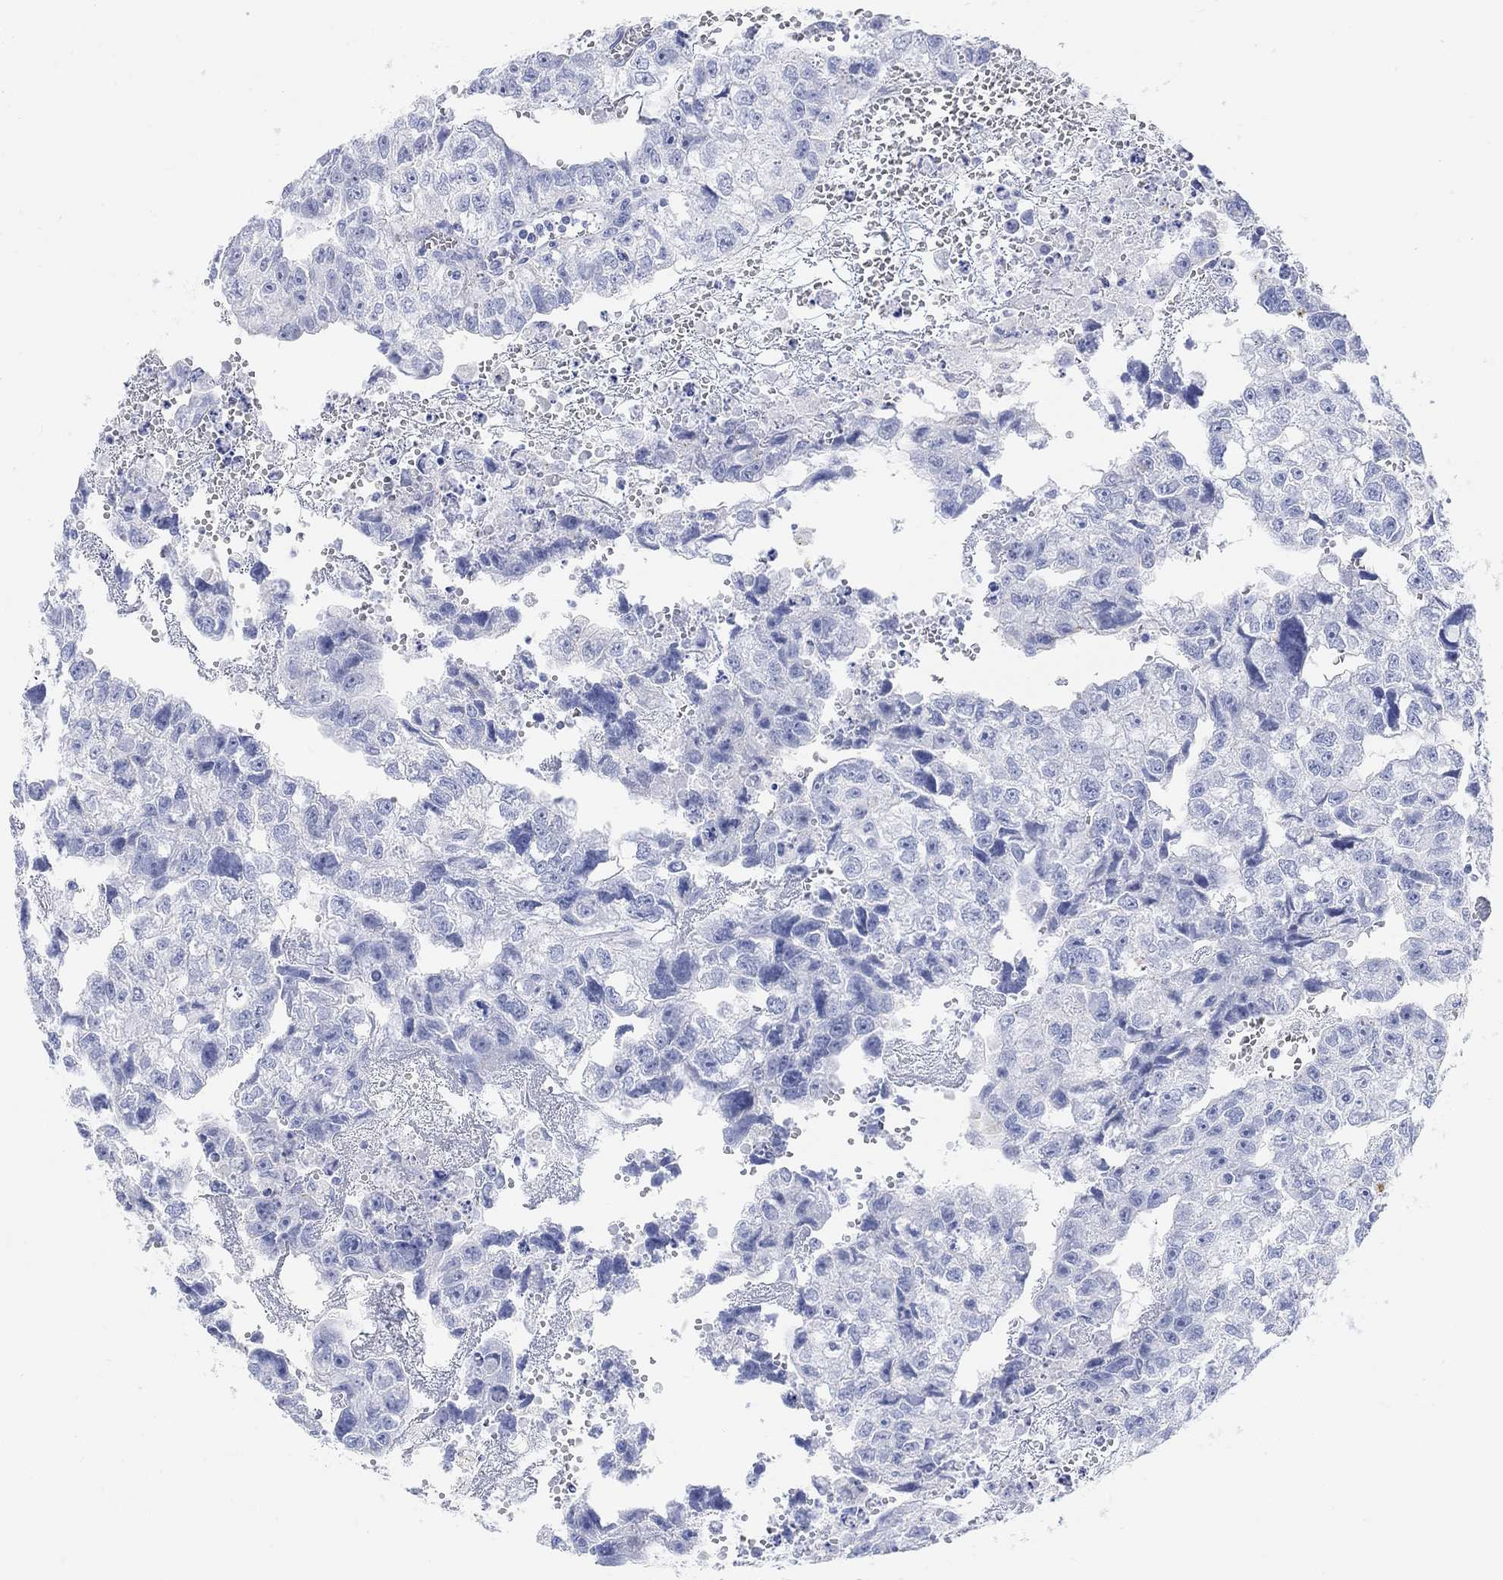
{"staining": {"intensity": "negative", "quantity": "none", "location": "none"}, "tissue": "testis cancer", "cell_type": "Tumor cells", "image_type": "cancer", "snomed": [{"axis": "morphology", "description": "Carcinoma, Embryonal, NOS"}, {"axis": "morphology", "description": "Teratoma, malignant, NOS"}, {"axis": "topography", "description": "Testis"}], "caption": "IHC image of neoplastic tissue: teratoma (malignant) (testis) stained with DAB (3,3'-diaminobenzidine) exhibits no significant protein staining in tumor cells.", "gene": "XIRP2", "patient": {"sex": "male", "age": 44}}